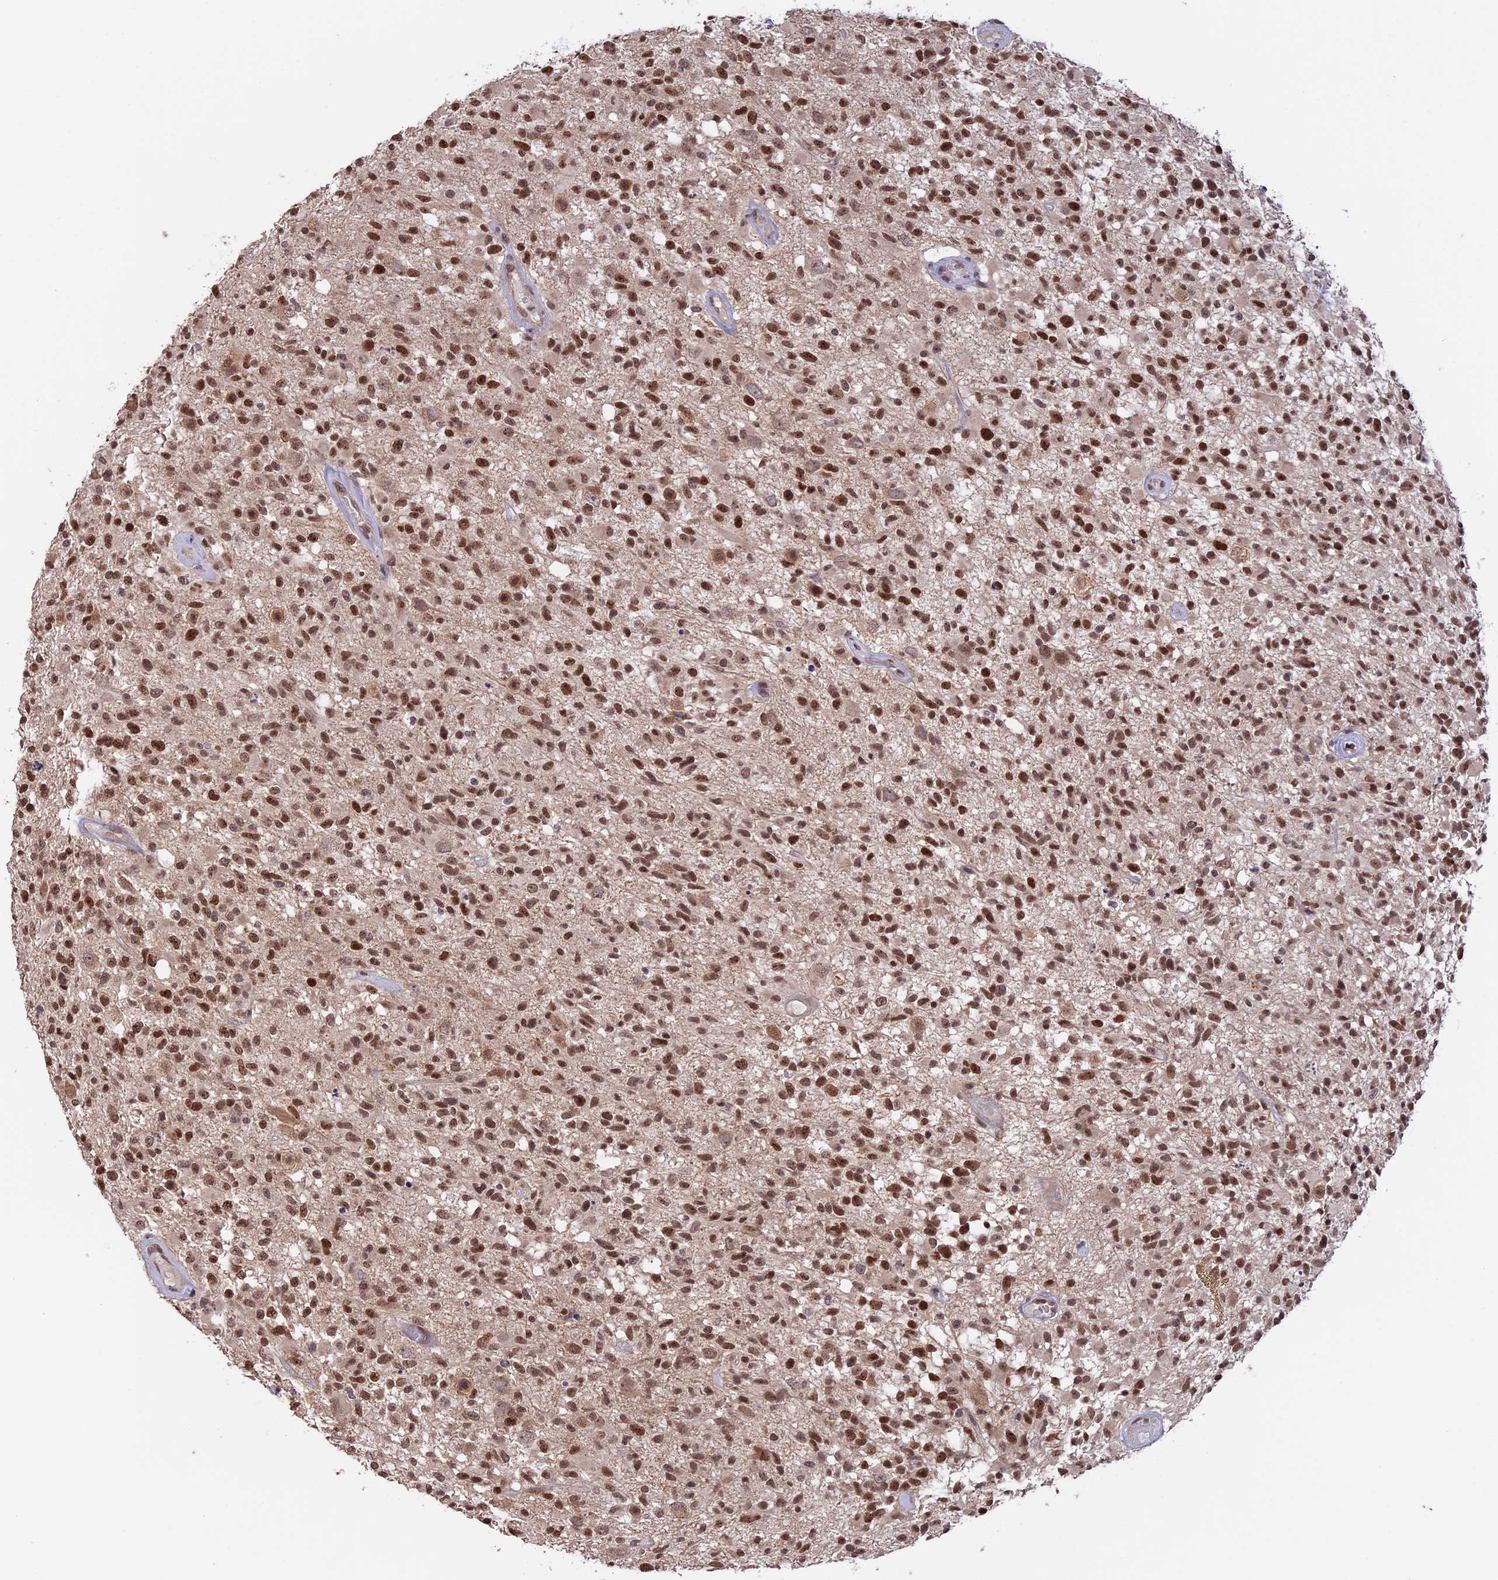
{"staining": {"intensity": "moderate", "quantity": ">75%", "location": "nuclear"}, "tissue": "glioma", "cell_type": "Tumor cells", "image_type": "cancer", "snomed": [{"axis": "morphology", "description": "Glioma, malignant, High grade"}, {"axis": "morphology", "description": "Glioblastoma, NOS"}, {"axis": "topography", "description": "Brain"}], "caption": "Immunohistochemistry (DAB (3,3'-diaminobenzidine)) staining of glioma shows moderate nuclear protein staining in approximately >75% of tumor cells.", "gene": "RFC5", "patient": {"sex": "male", "age": 60}}